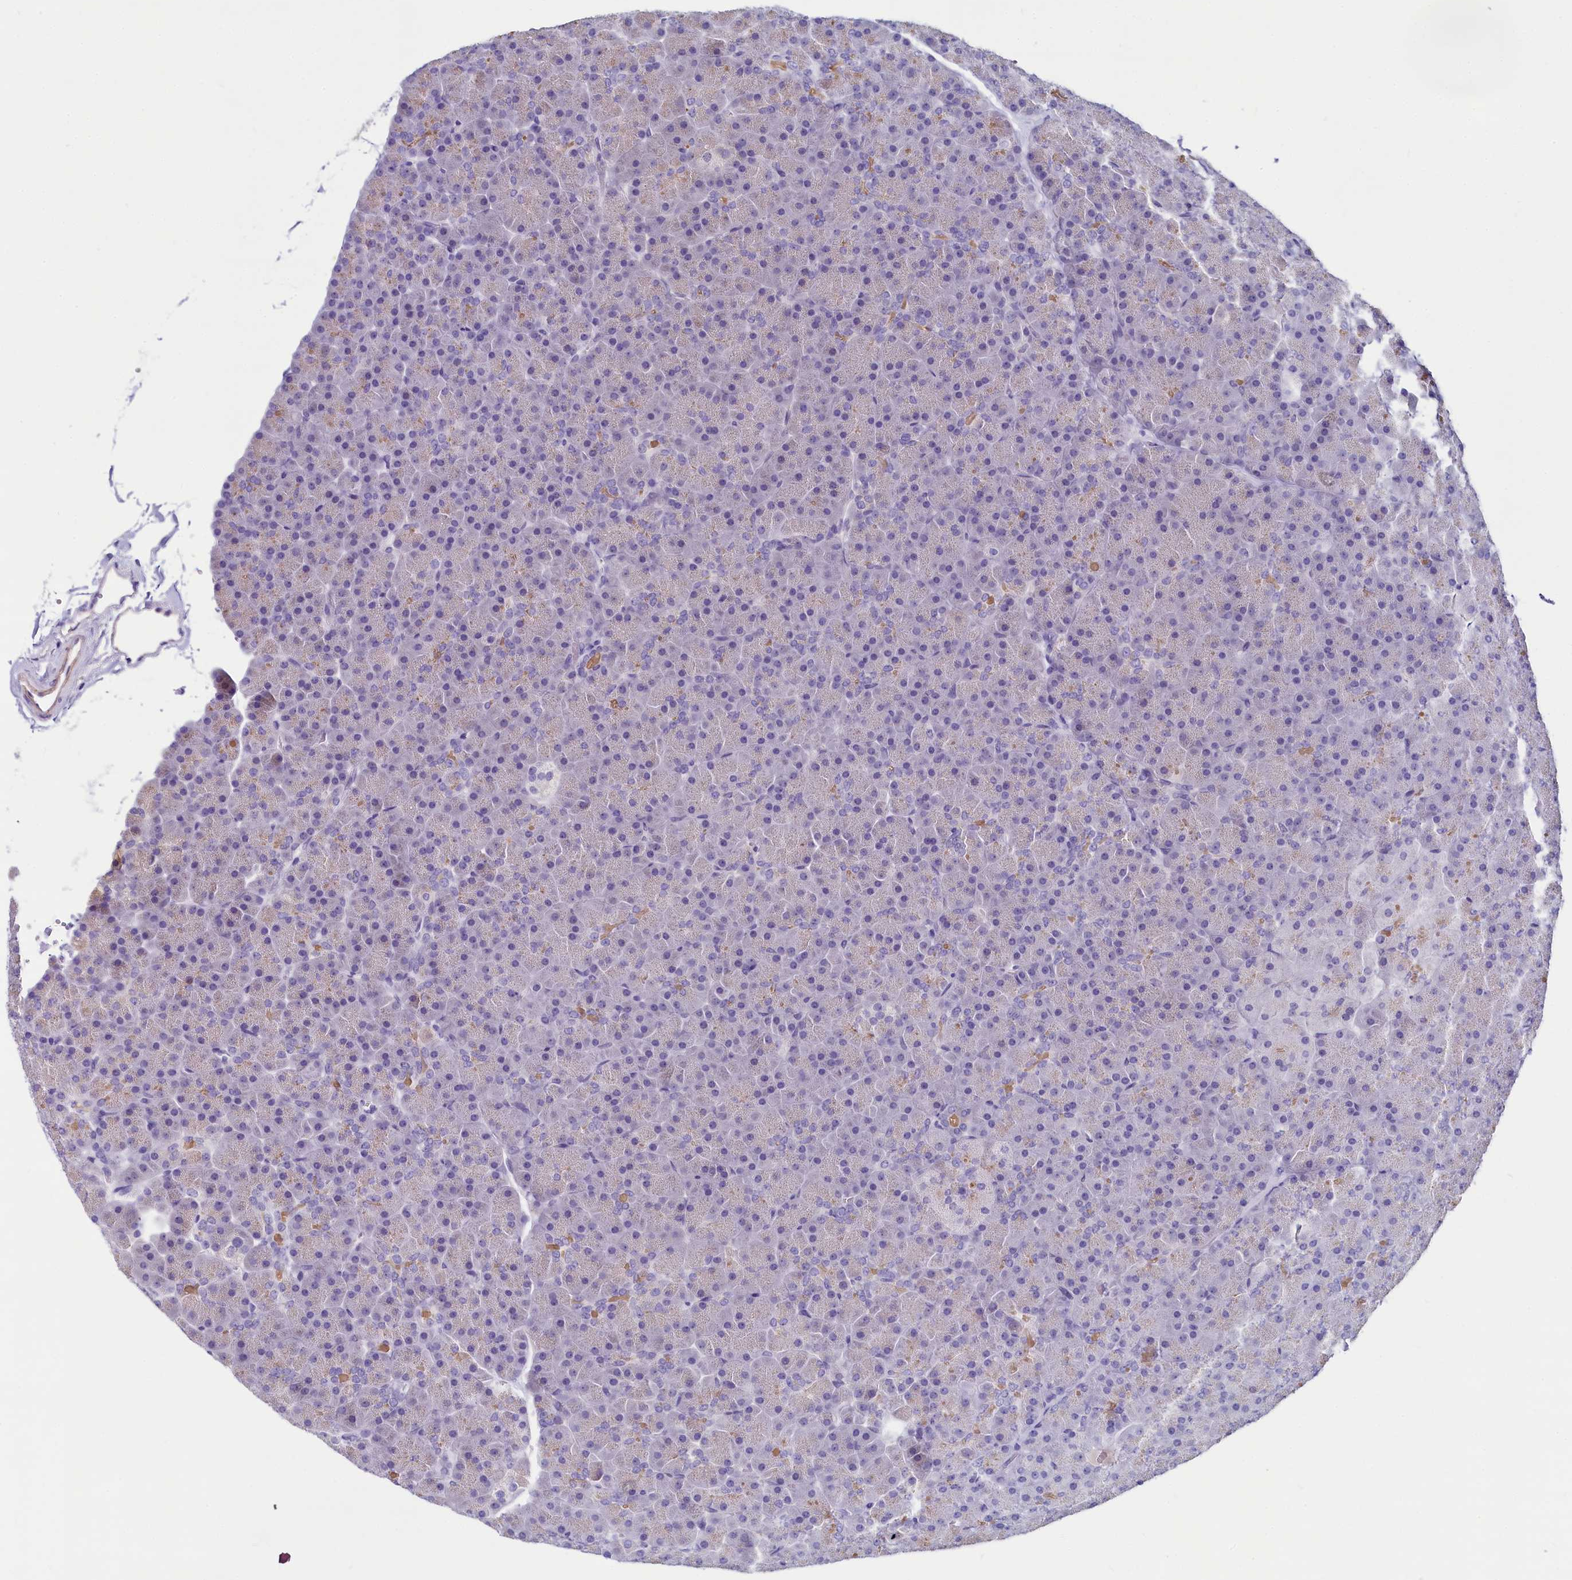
{"staining": {"intensity": "moderate", "quantity": "<25%", "location": "cytoplasmic/membranous"}, "tissue": "pancreas", "cell_type": "Exocrine glandular cells", "image_type": "normal", "snomed": [{"axis": "morphology", "description": "Normal tissue, NOS"}, {"axis": "topography", "description": "Pancreas"}], "caption": "A high-resolution micrograph shows IHC staining of normal pancreas, which reveals moderate cytoplasmic/membranous expression in about <25% of exocrine glandular cells.", "gene": "INSC", "patient": {"sex": "male", "age": 36}}